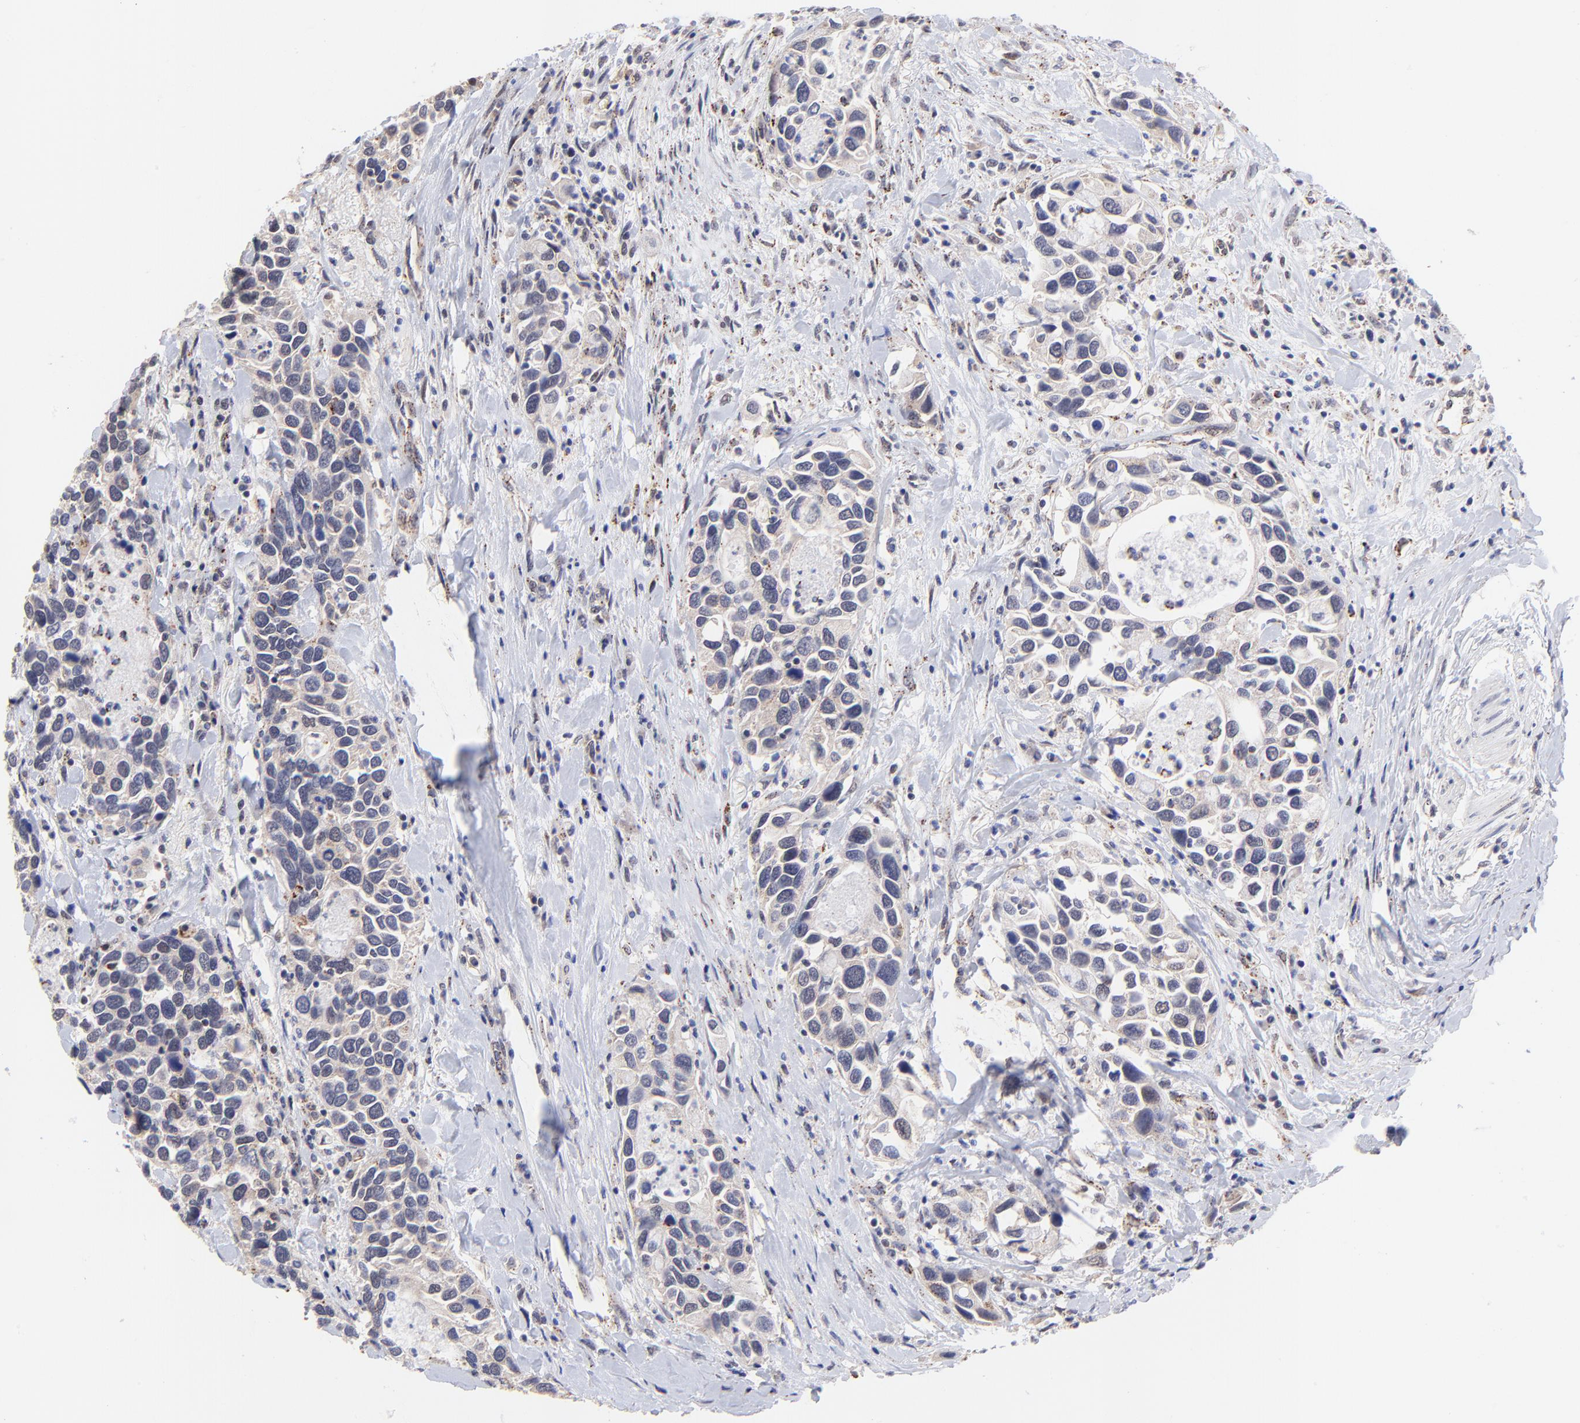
{"staining": {"intensity": "weak", "quantity": ">75%", "location": "cytoplasmic/membranous"}, "tissue": "urothelial cancer", "cell_type": "Tumor cells", "image_type": "cancer", "snomed": [{"axis": "morphology", "description": "Urothelial carcinoma, High grade"}, {"axis": "topography", "description": "Urinary bladder"}], "caption": "Brown immunohistochemical staining in high-grade urothelial carcinoma demonstrates weak cytoplasmic/membranous positivity in approximately >75% of tumor cells.", "gene": "ZNF747", "patient": {"sex": "male", "age": 66}}